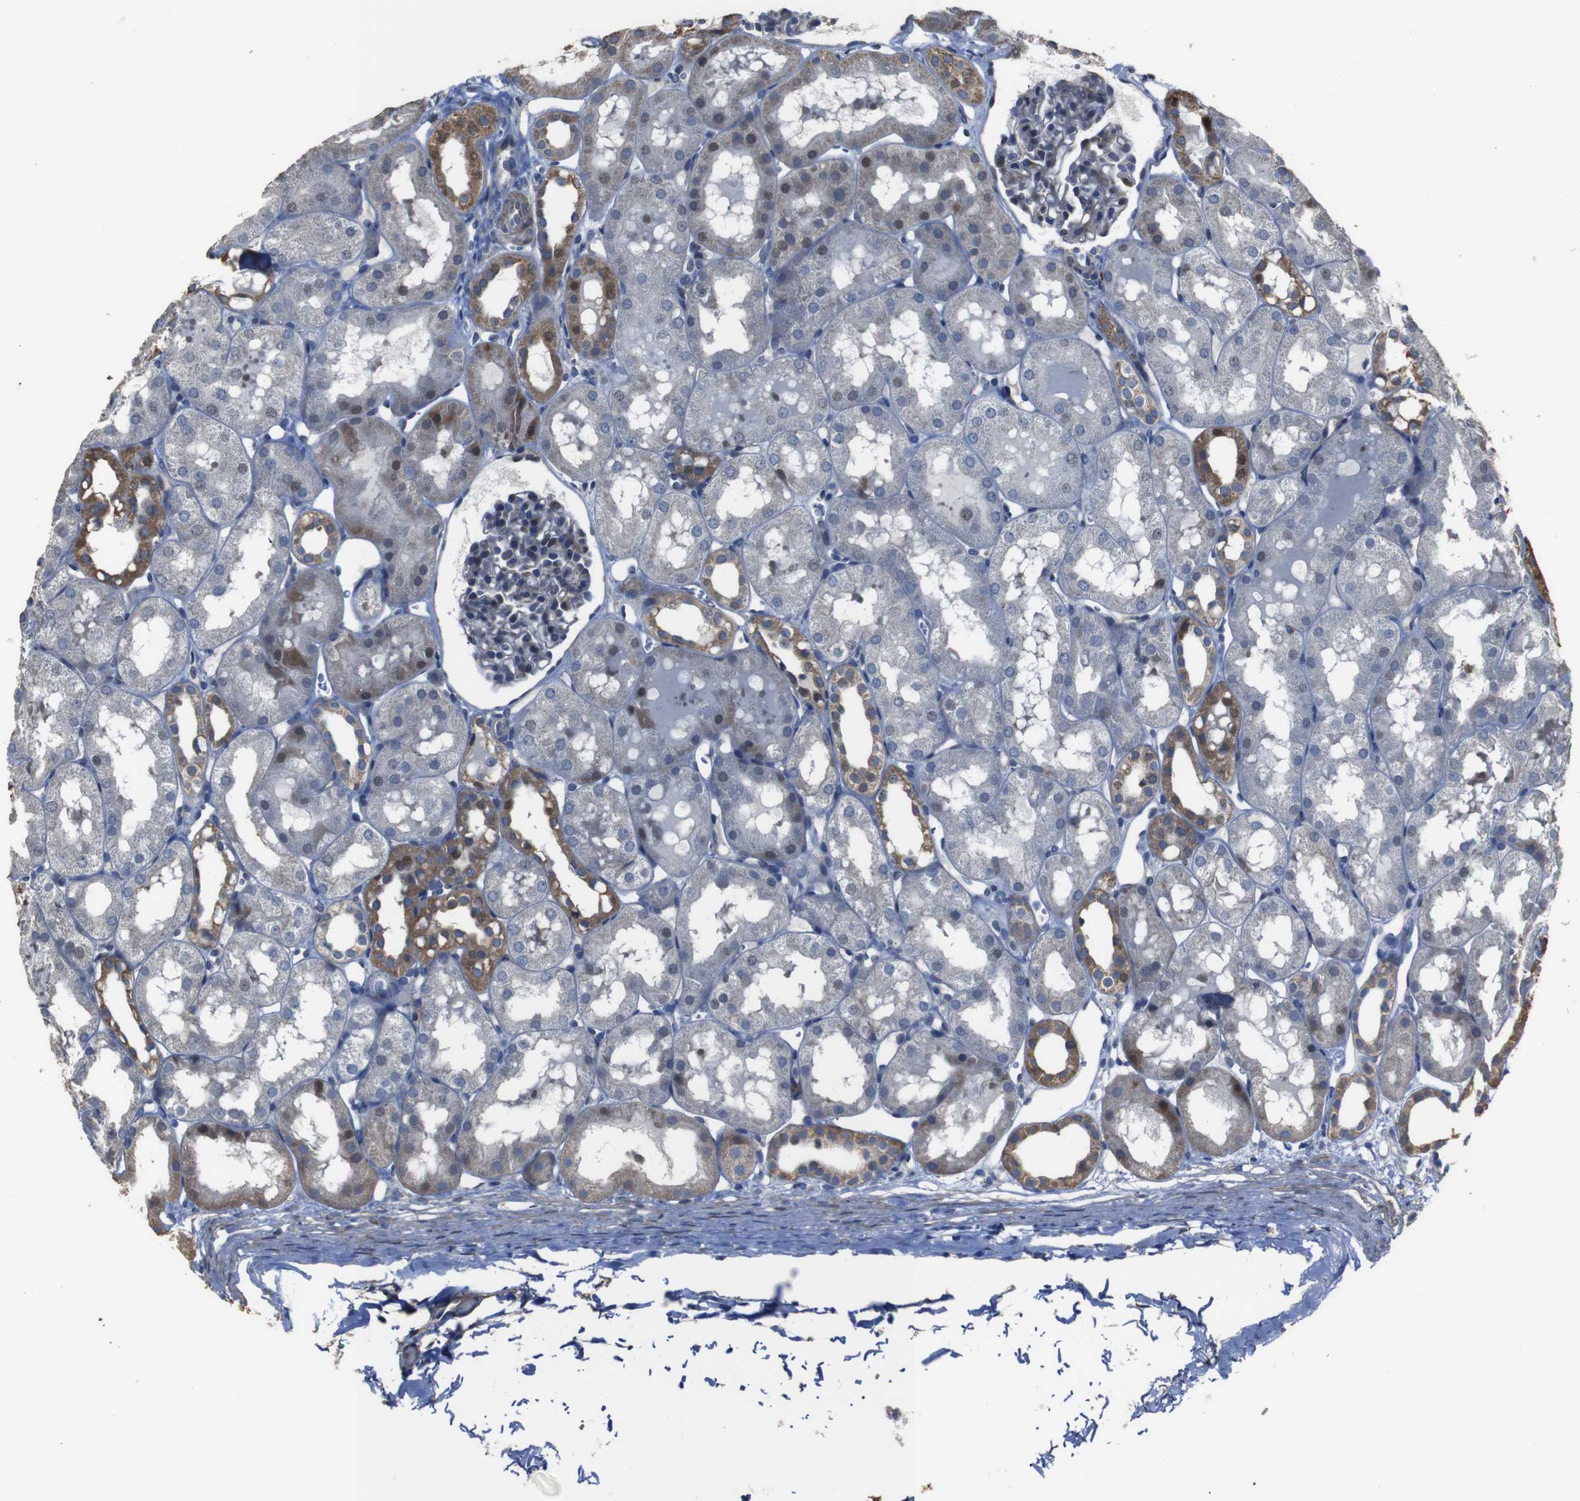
{"staining": {"intensity": "weak", "quantity": "<25%", "location": "cytoplasmic/membranous"}, "tissue": "kidney", "cell_type": "Cells in glomeruli", "image_type": "normal", "snomed": [{"axis": "morphology", "description": "Normal tissue, NOS"}, {"axis": "topography", "description": "Kidney"}, {"axis": "topography", "description": "Urinary bladder"}], "caption": "Immunohistochemistry micrograph of benign human kidney stained for a protein (brown), which exhibits no expression in cells in glomeruli.", "gene": "SNN", "patient": {"sex": "male", "age": 16}}